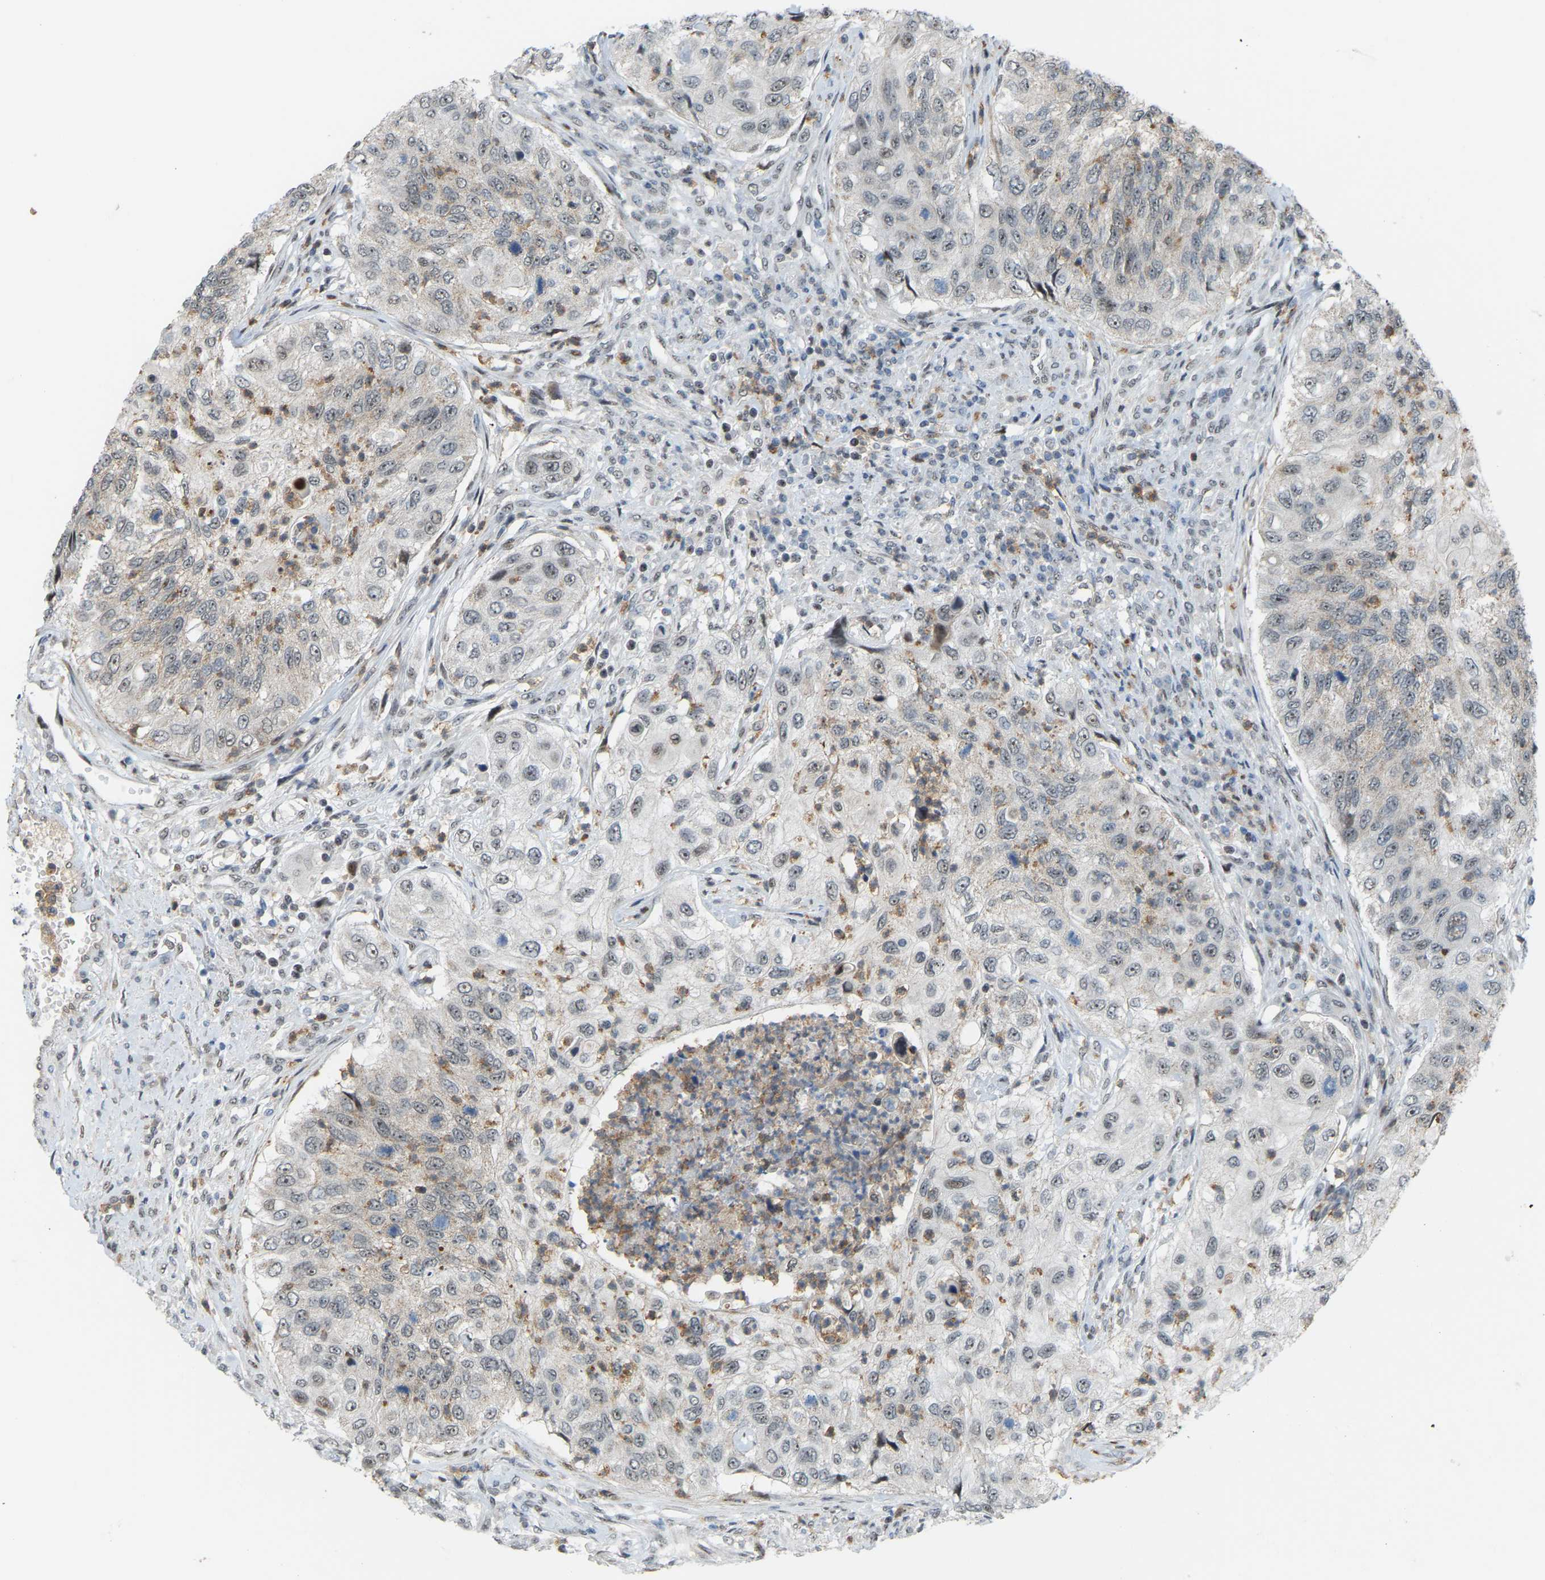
{"staining": {"intensity": "weak", "quantity": "<25%", "location": "cytoplasmic/membranous"}, "tissue": "urothelial cancer", "cell_type": "Tumor cells", "image_type": "cancer", "snomed": [{"axis": "morphology", "description": "Urothelial carcinoma, High grade"}, {"axis": "topography", "description": "Urinary bladder"}], "caption": "The photomicrograph shows no significant positivity in tumor cells of urothelial carcinoma (high-grade).", "gene": "CROT", "patient": {"sex": "female", "age": 60}}